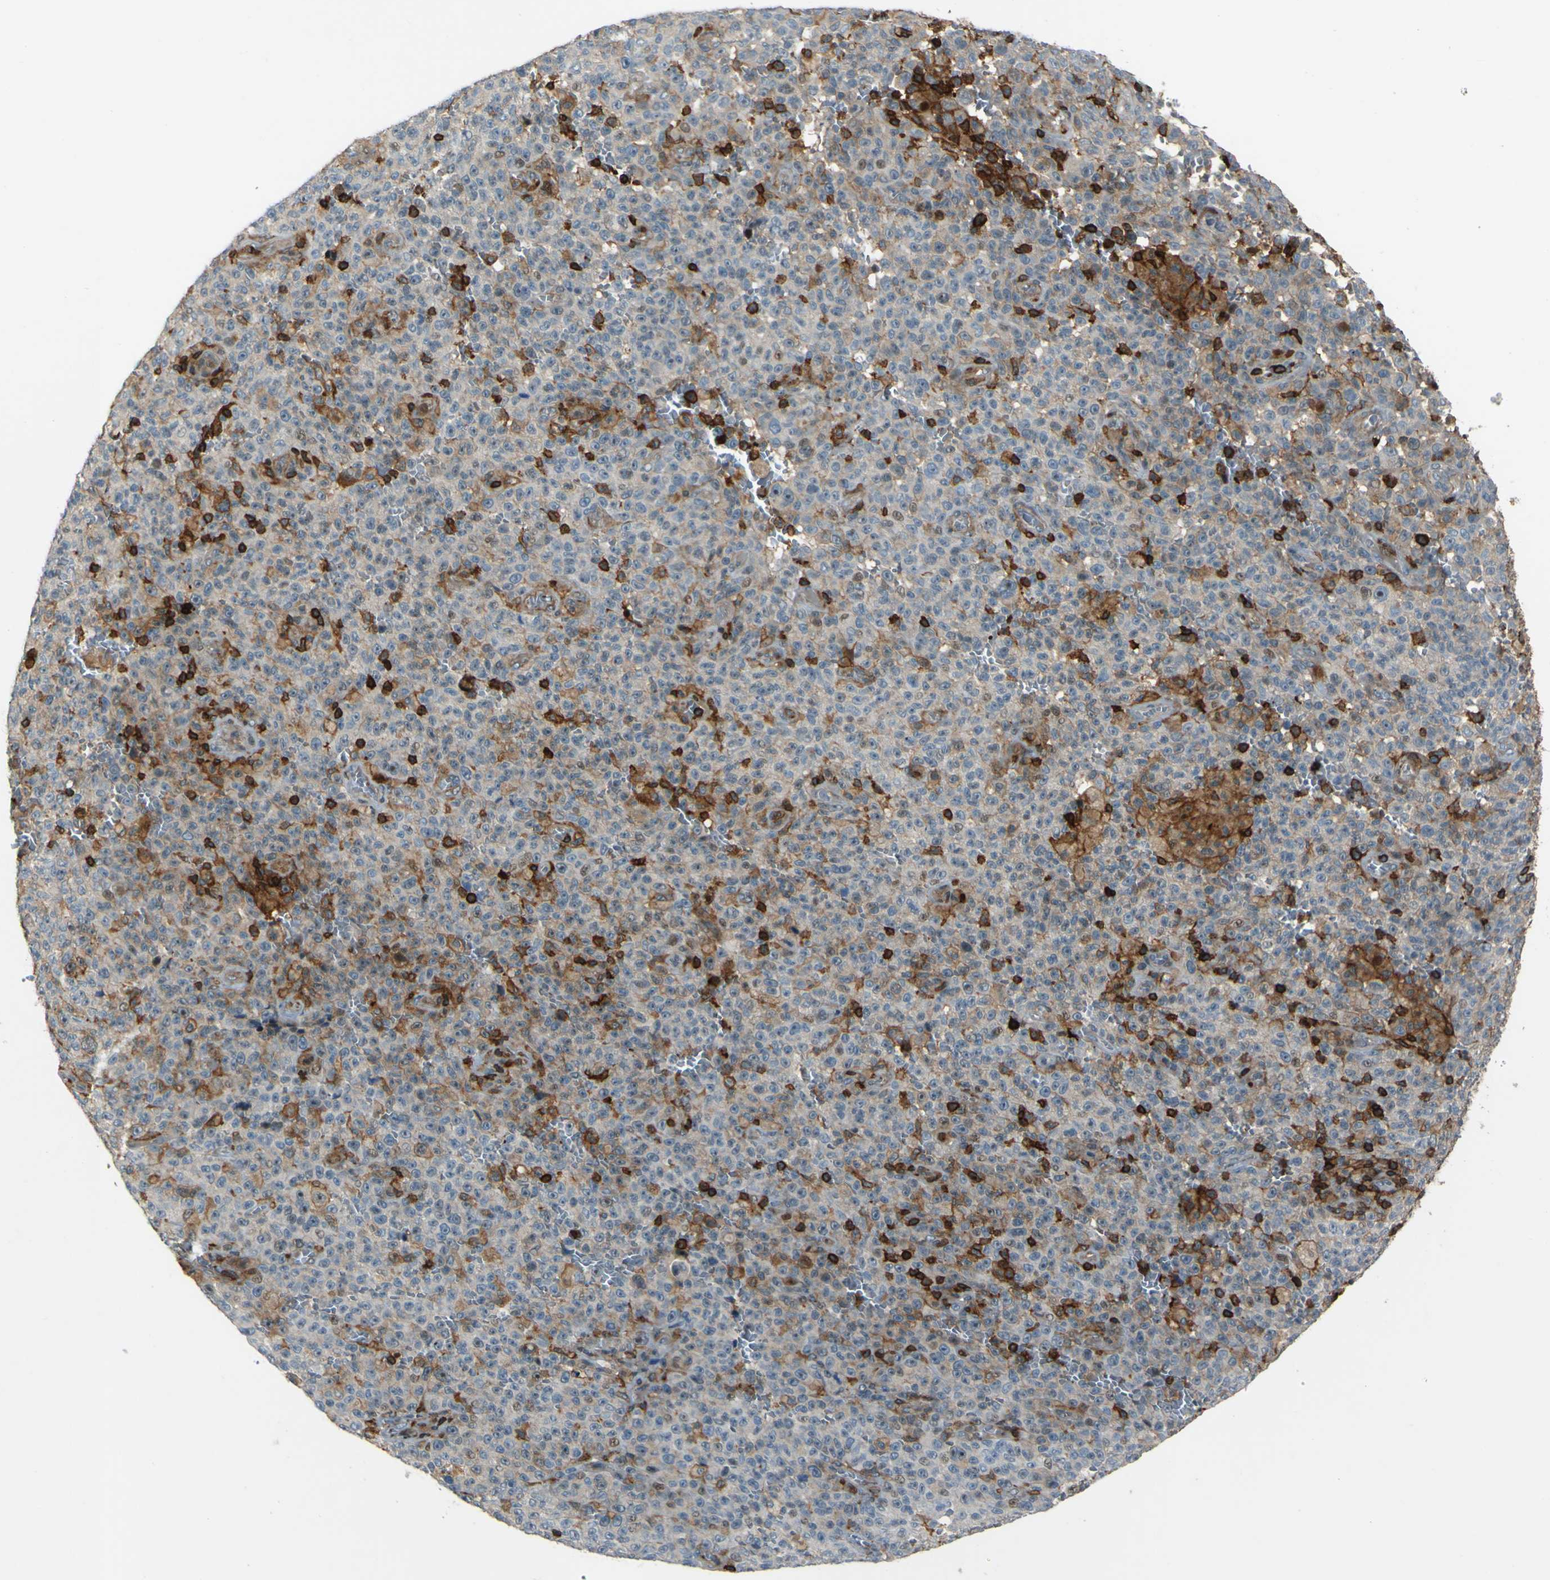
{"staining": {"intensity": "moderate", "quantity": "25%-75%", "location": "cytoplasmic/membranous"}, "tissue": "melanoma", "cell_type": "Tumor cells", "image_type": "cancer", "snomed": [{"axis": "morphology", "description": "Malignant melanoma, NOS"}, {"axis": "topography", "description": "Skin"}], "caption": "DAB immunohistochemical staining of human melanoma reveals moderate cytoplasmic/membranous protein staining in approximately 25%-75% of tumor cells. (IHC, brightfield microscopy, high magnification).", "gene": "PCDHB5", "patient": {"sex": "female", "age": 82}}